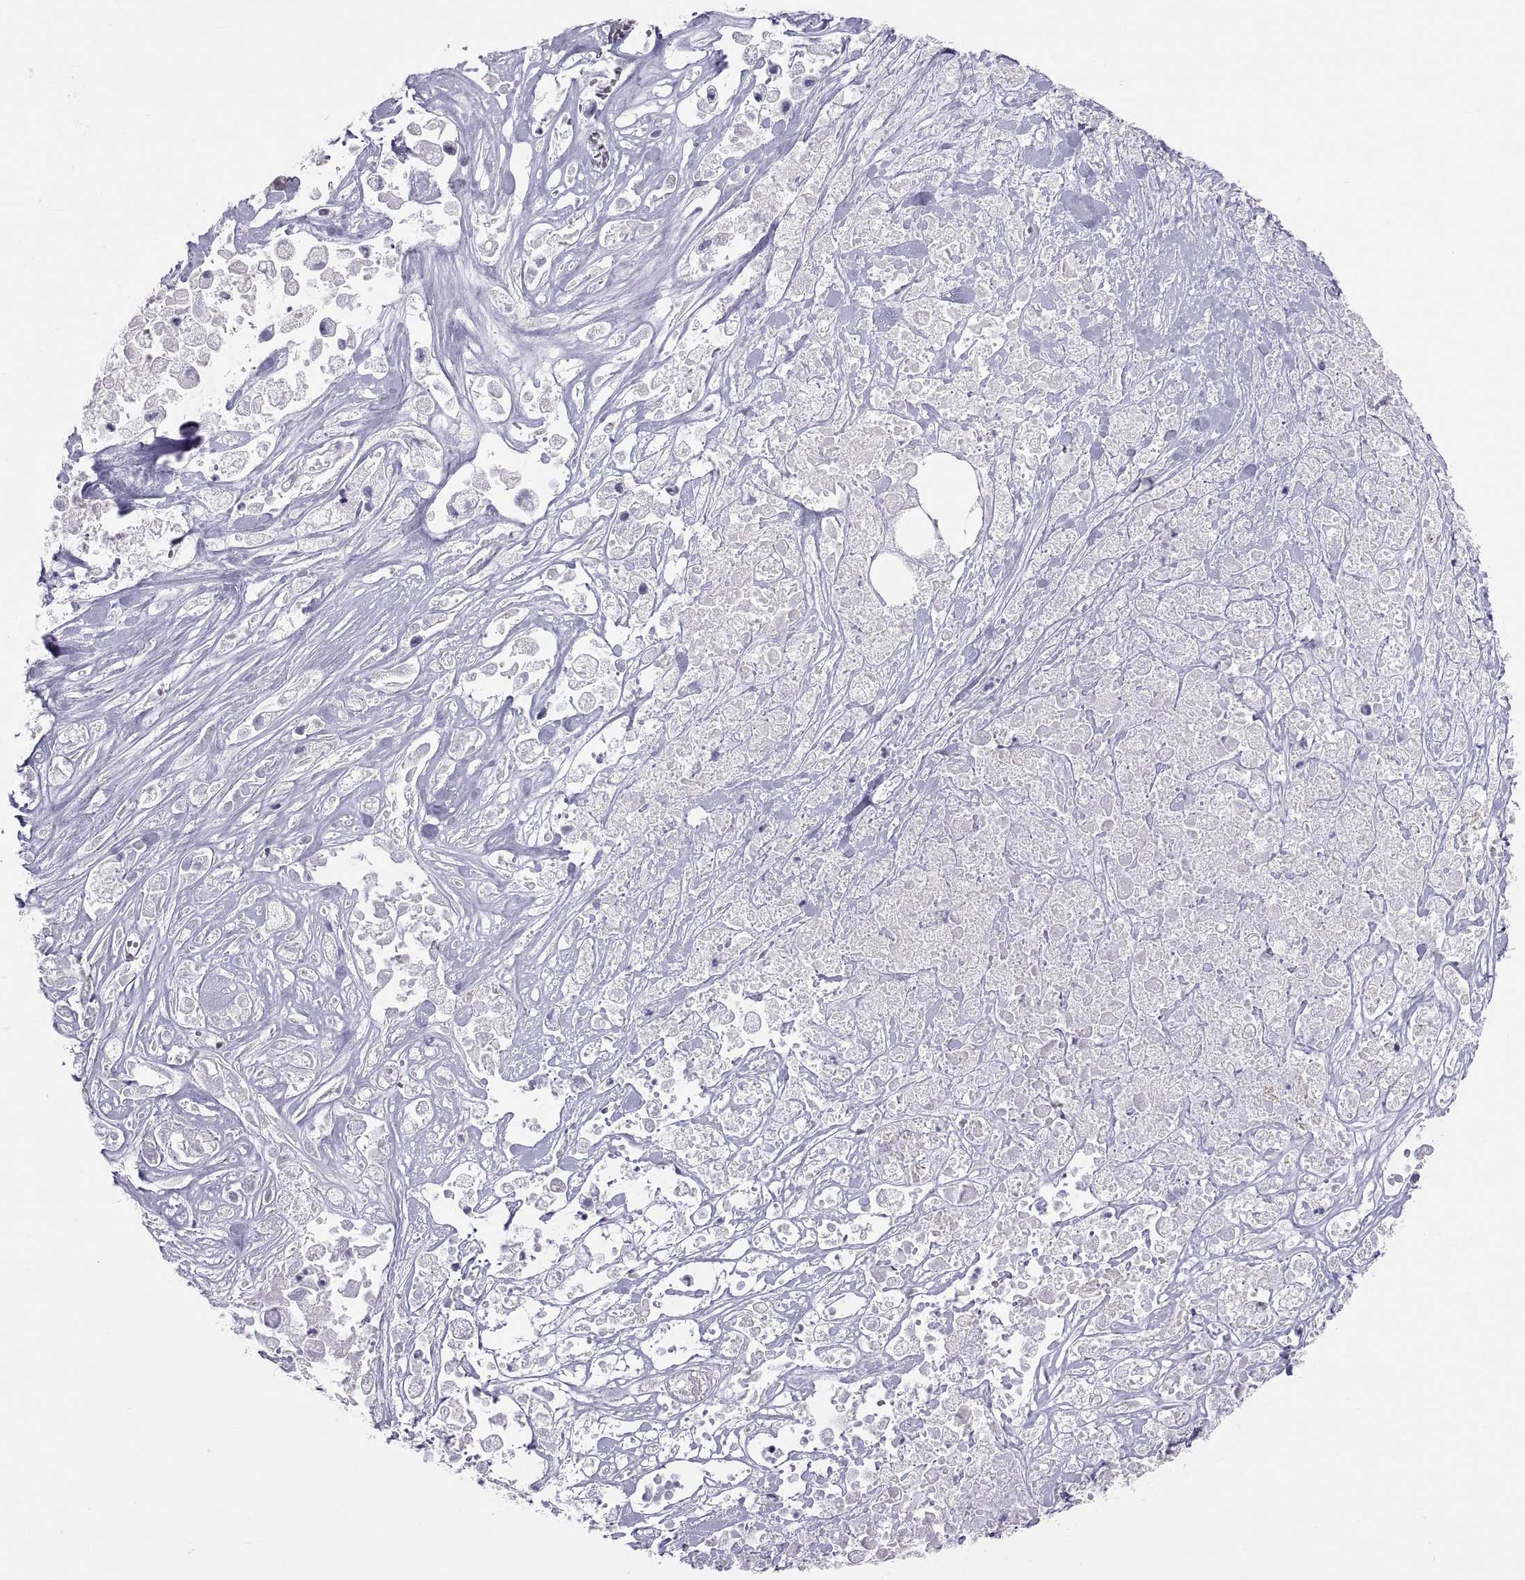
{"staining": {"intensity": "negative", "quantity": "none", "location": "none"}, "tissue": "pancreatic cancer", "cell_type": "Tumor cells", "image_type": "cancer", "snomed": [{"axis": "morphology", "description": "Adenocarcinoma, NOS"}, {"axis": "topography", "description": "Pancreas"}], "caption": "IHC of human pancreatic cancer (adenocarcinoma) displays no staining in tumor cells. (Stains: DAB (3,3'-diaminobenzidine) immunohistochemistry (IHC) with hematoxylin counter stain, Microscopy: brightfield microscopy at high magnification).", "gene": "FAM170A", "patient": {"sex": "male", "age": 44}}